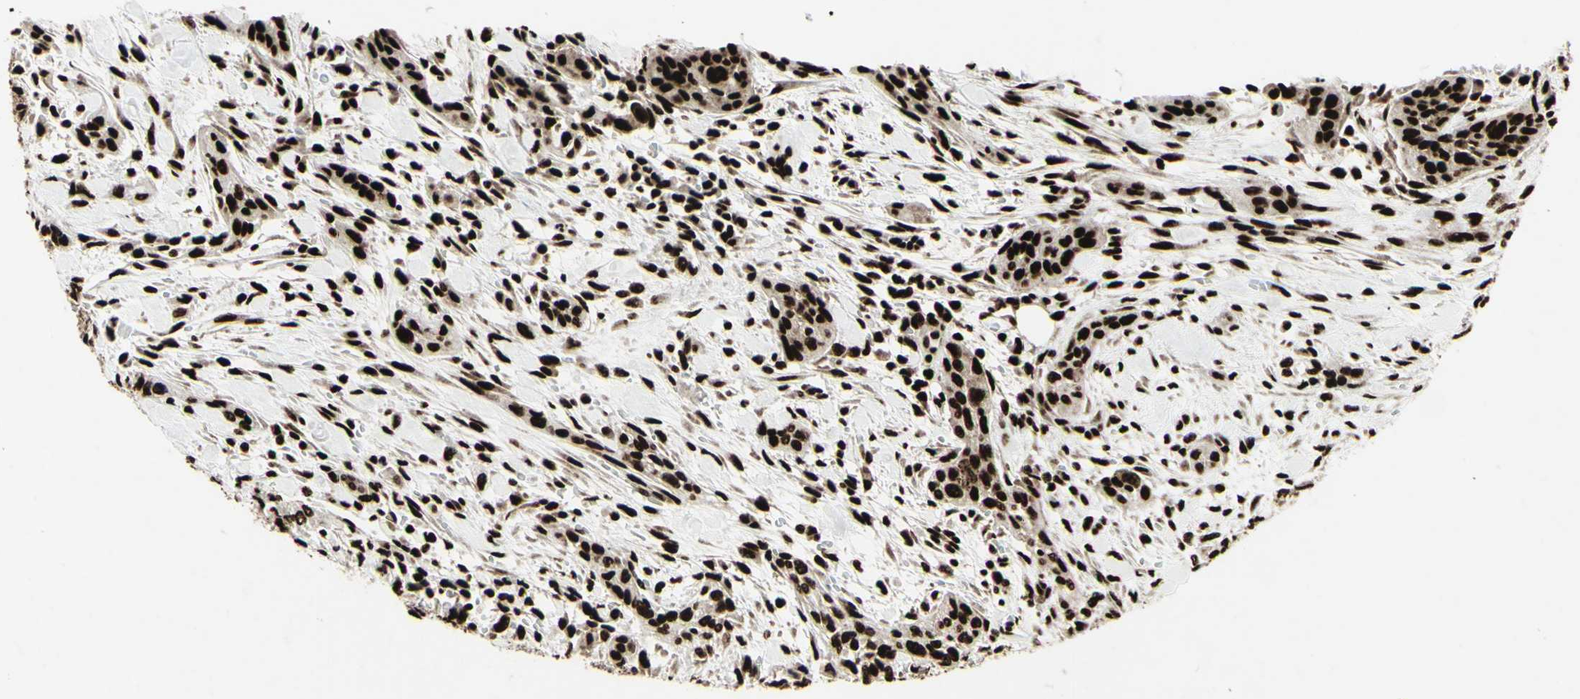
{"staining": {"intensity": "strong", "quantity": ">75%", "location": "nuclear"}, "tissue": "urothelial cancer", "cell_type": "Tumor cells", "image_type": "cancer", "snomed": [{"axis": "morphology", "description": "Urothelial carcinoma, High grade"}, {"axis": "topography", "description": "Urinary bladder"}], "caption": "The micrograph demonstrates staining of urothelial cancer, revealing strong nuclear protein expression (brown color) within tumor cells. (IHC, brightfield microscopy, high magnification).", "gene": "U2AF2", "patient": {"sex": "male", "age": 35}}